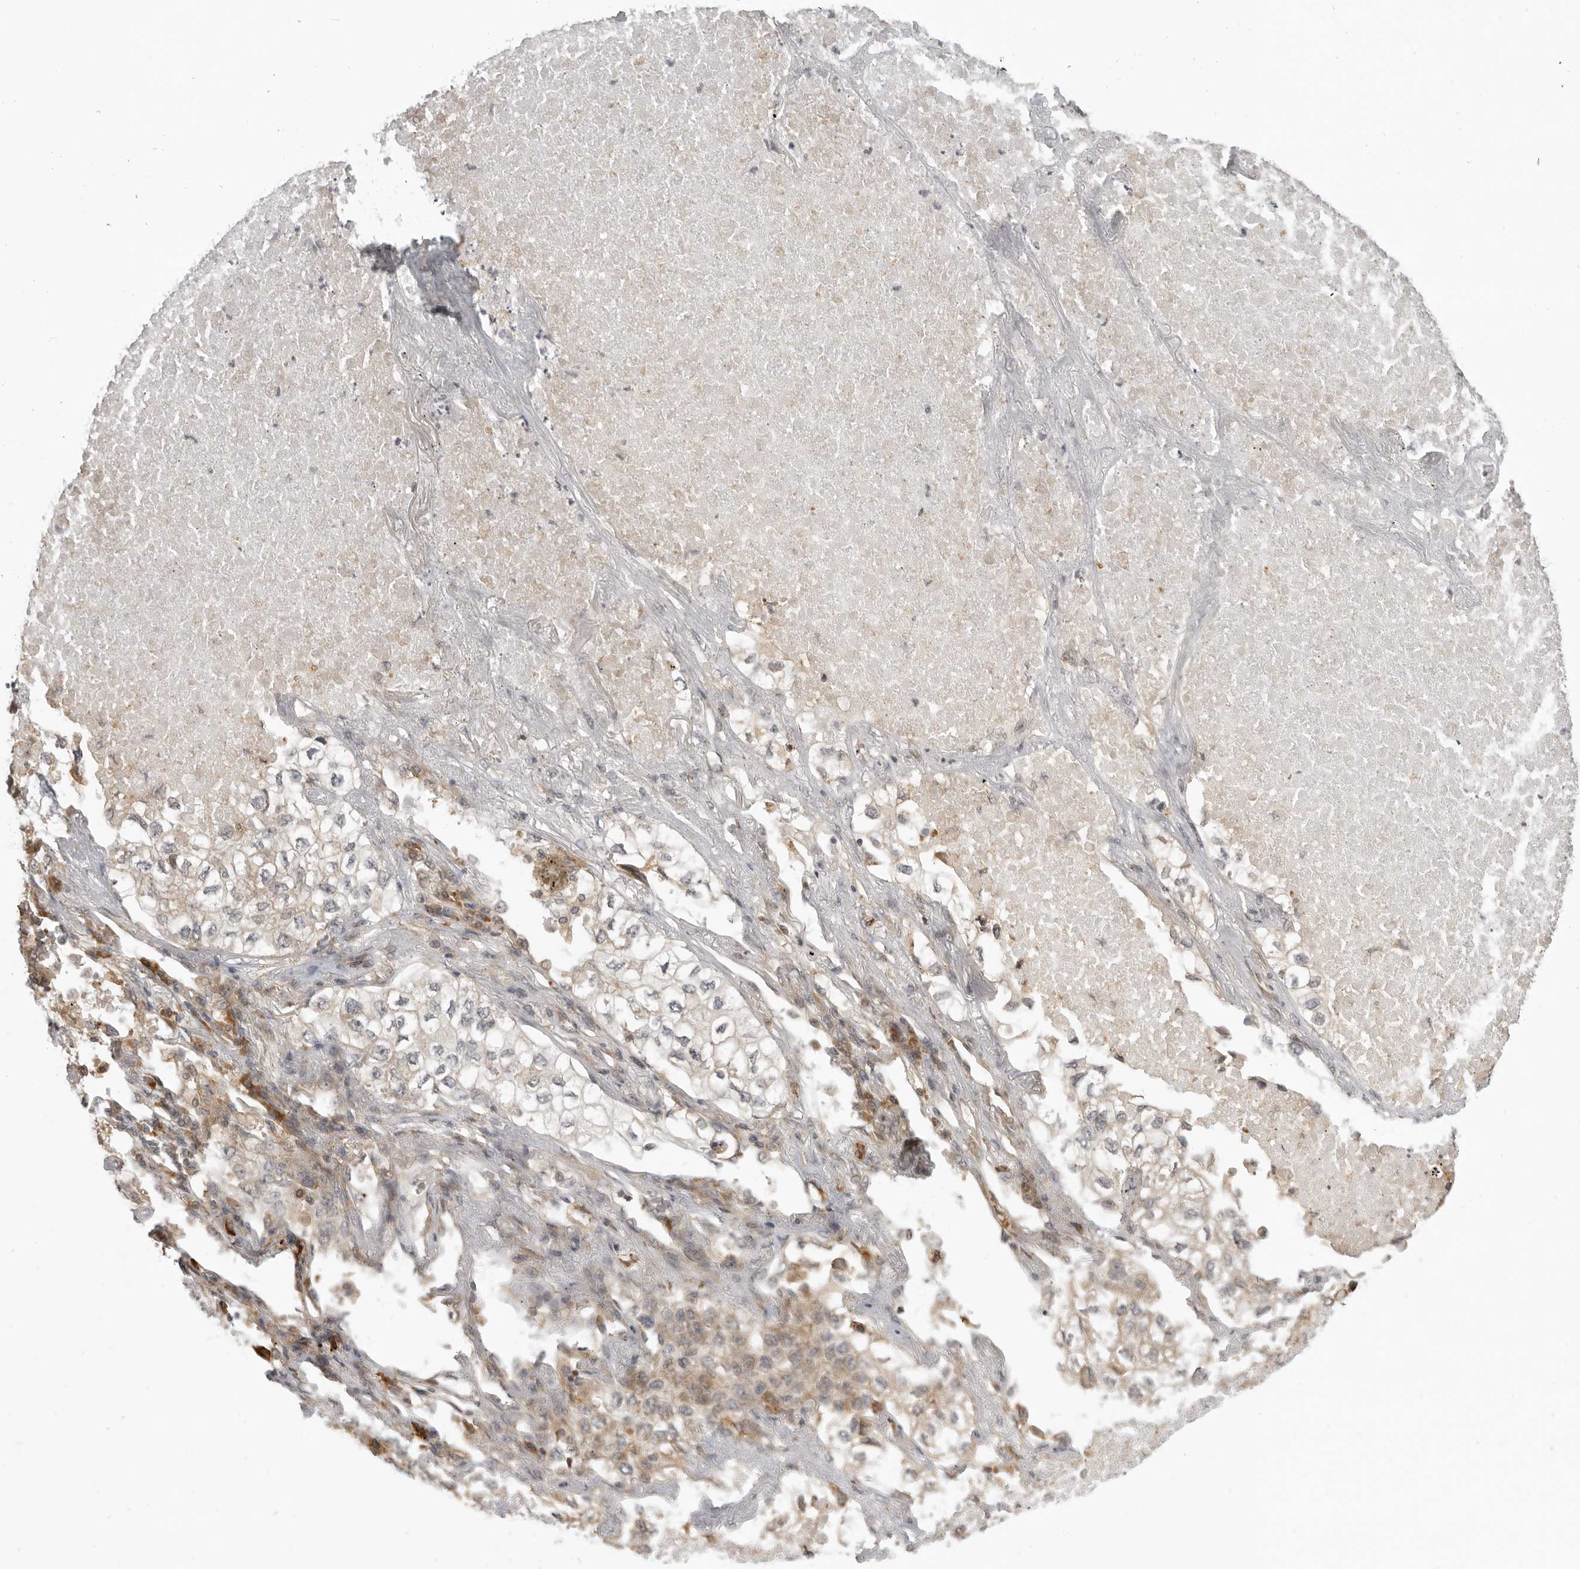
{"staining": {"intensity": "weak", "quantity": "25%-75%", "location": "cytoplasmic/membranous"}, "tissue": "lung cancer", "cell_type": "Tumor cells", "image_type": "cancer", "snomed": [{"axis": "morphology", "description": "Adenocarcinoma, NOS"}, {"axis": "topography", "description": "Lung"}], "caption": "There is low levels of weak cytoplasmic/membranous positivity in tumor cells of lung cancer (adenocarcinoma), as demonstrated by immunohistochemical staining (brown color).", "gene": "PRRC2A", "patient": {"sex": "male", "age": 63}}